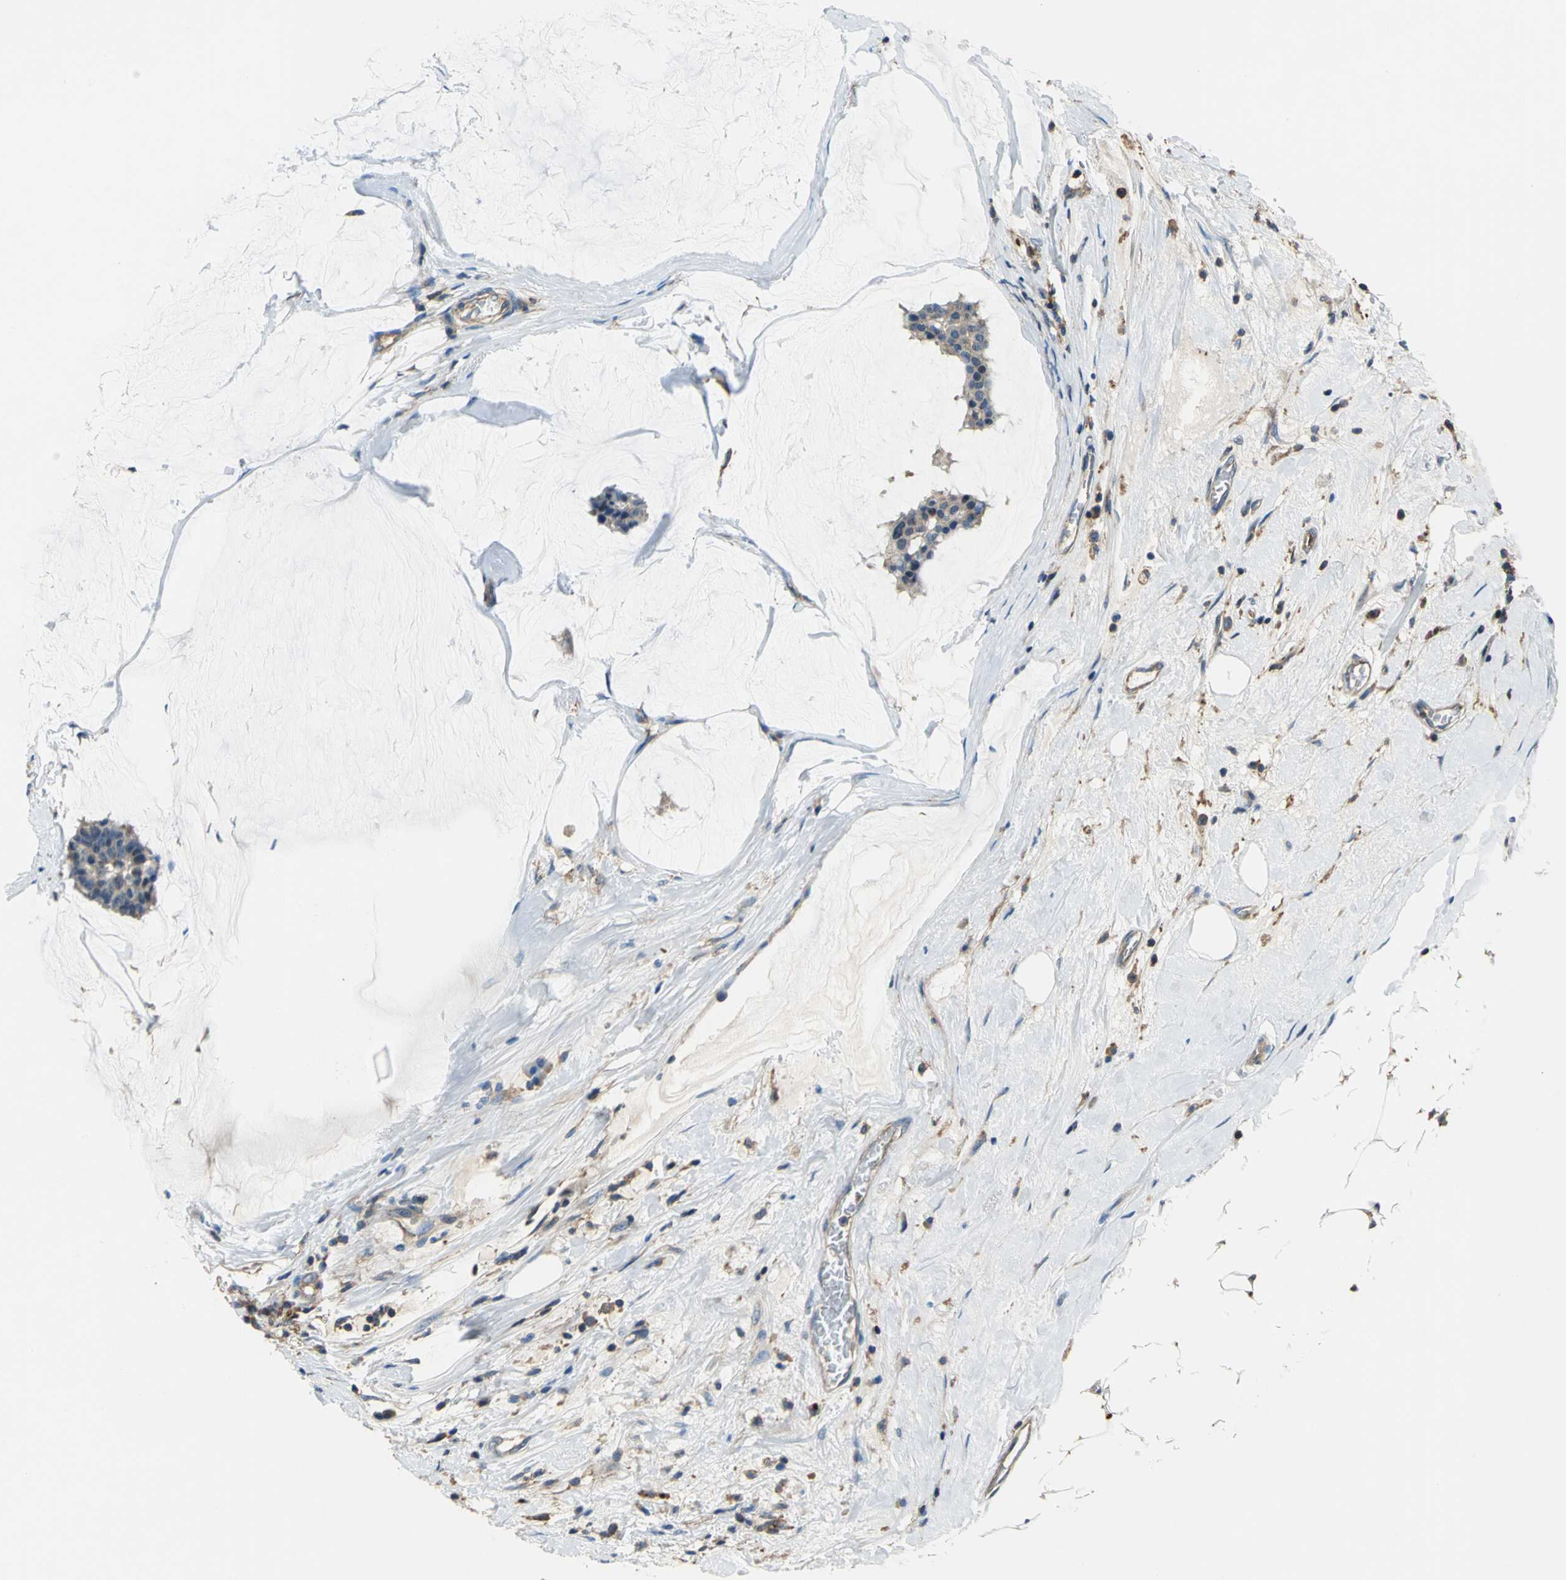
{"staining": {"intensity": "weak", "quantity": "25%-75%", "location": "cytoplasmic/membranous"}, "tissue": "breast cancer", "cell_type": "Tumor cells", "image_type": "cancer", "snomed": [{"axis": "morphology", "description": "Duct carcinoma"}, {"axis": "topography", "description": "Breast"}], "caption": "A high-resolution image shows IHC staining of breast cancer (invasive ductal carcinoma), which reveals weak cytoplasmic/membranous staining in about 25%-75% of tumor cells.", "gene": "DDX3Y", "patient": {"sex": "female", "age": 93}}